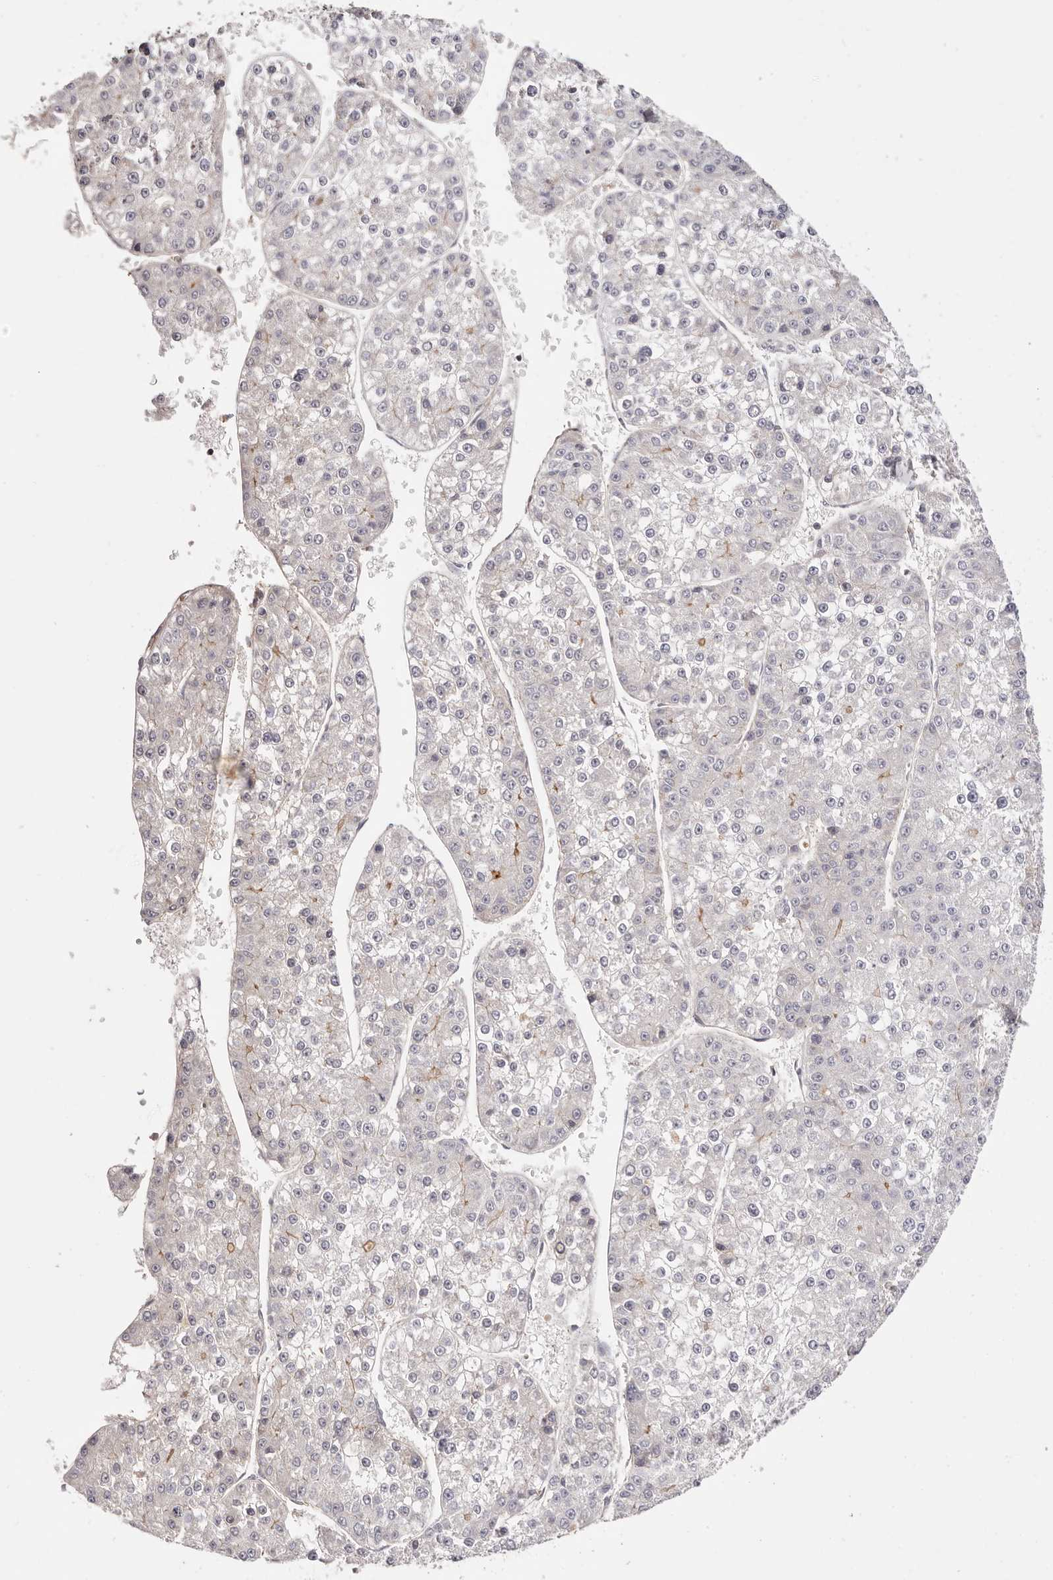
{"staining": {"intensity": "negative", "quantity": "none", "location": "none"}, "tissue": "liver cancer", "cell_type": "Tumor cells", "image_type": "cancer", "snomed": [{"axis": "morphology", "description": "Carcinoma, Hepatocellular, NOS"}, {"axis": "topography", "description": "Liver"}], "caption": "This is an immunohistochemistry histopathology image of hepatocellular carcinoma (liver). There is no staining in tumor cells.", "gene": "SLC35B2", "patient": {"sex": "female", "age": 73}}